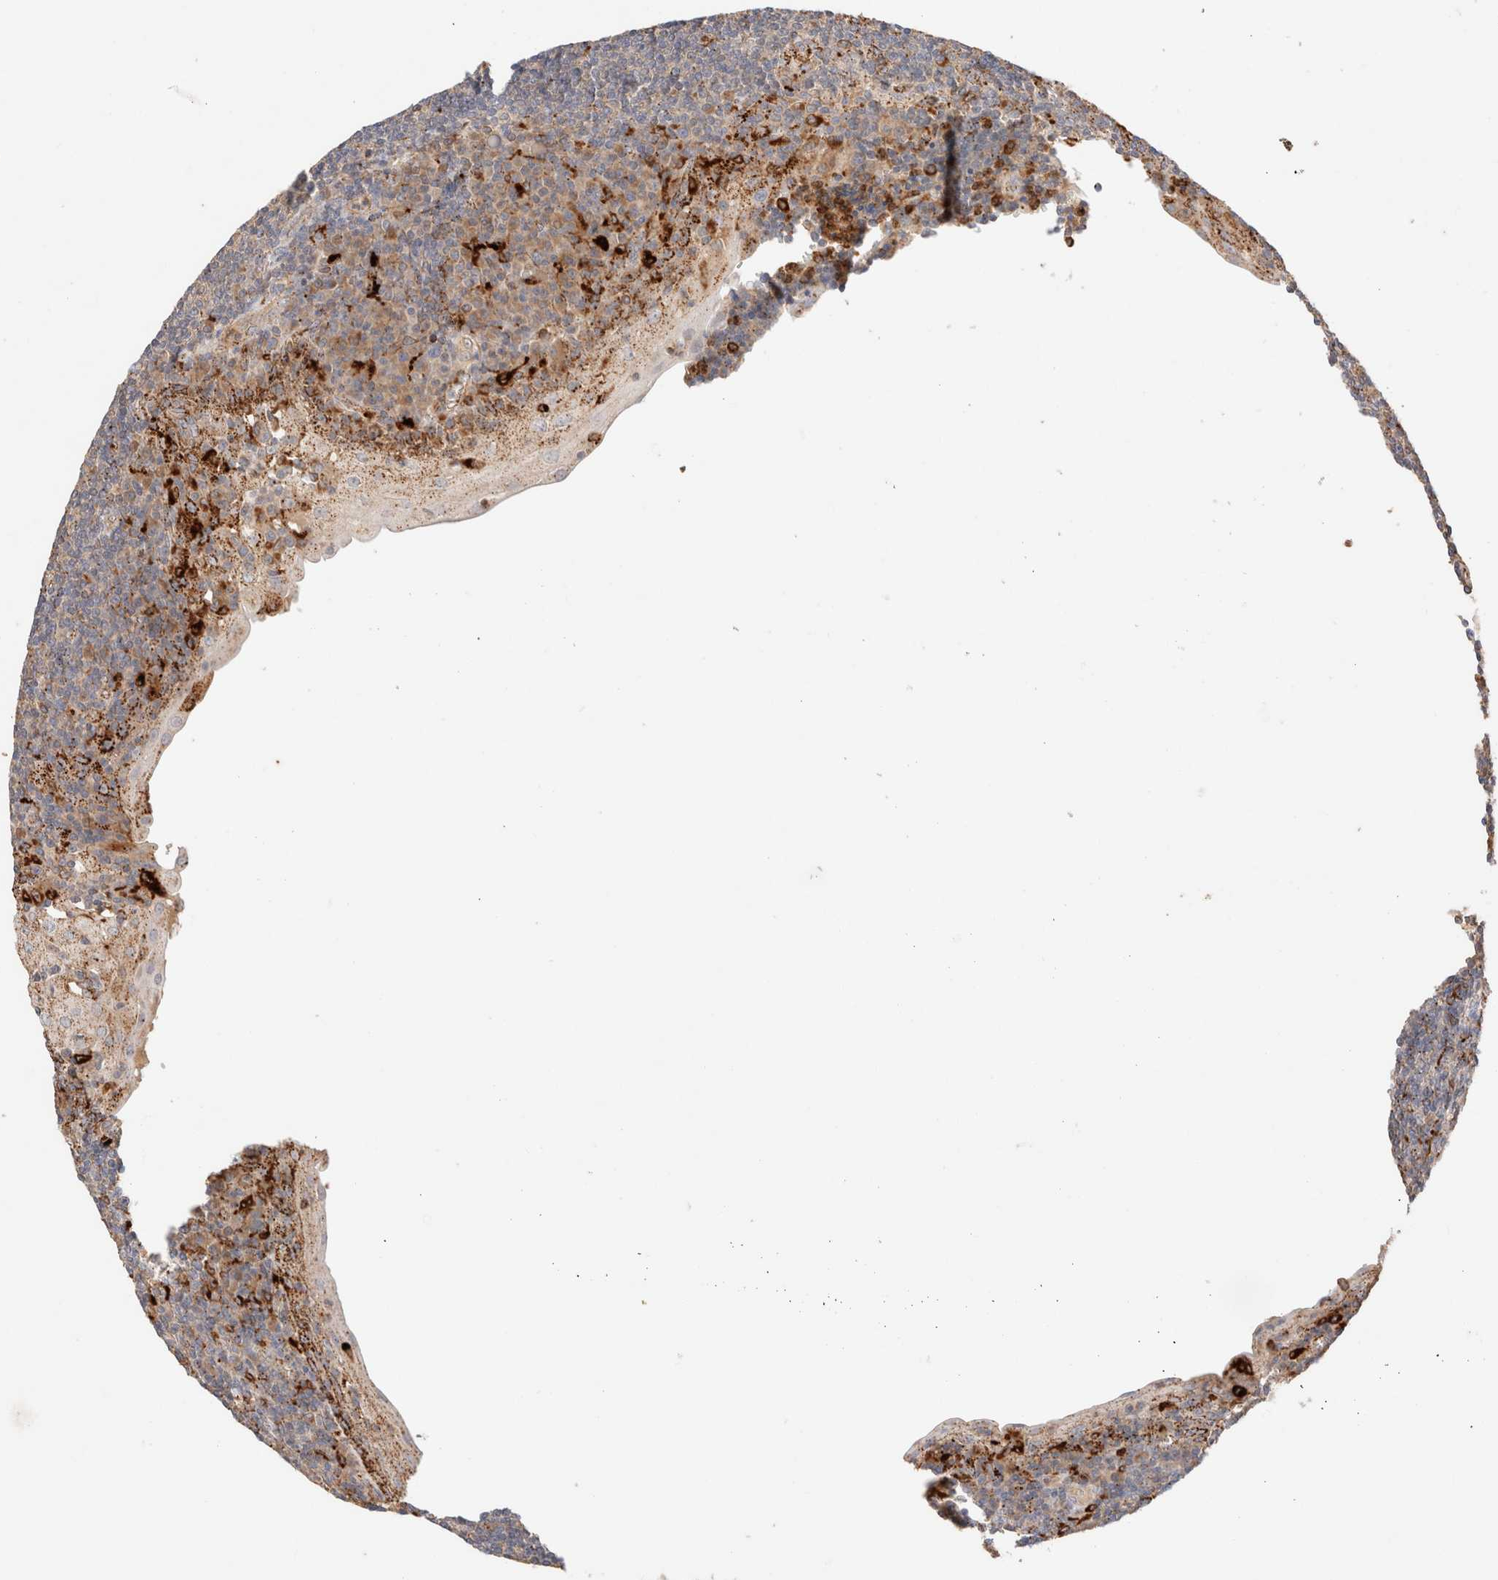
{"staining": {"intensity": "strong", "quantity": "<25%", "location": "cytoplasmic/membranous"}, "tissue": "tonsil", "cell_type": "Germinal center cells", "image_type": "normal", "snomed": [{"axis": "morphology", "description": "Normal tissue, NOS"}, {"axis": "topography", "description": "Tonsil"}], "caption": "Benign tonsil shows strong cytoplasmic/membranous expression in about <25% of germinal center cells, visualized by immunohistochemistry. (brown staining indicates protein expression, while blue staining denotes nuclei).", "gene": "RABEPK", "patient": {"sex": "male", "age": 37}}